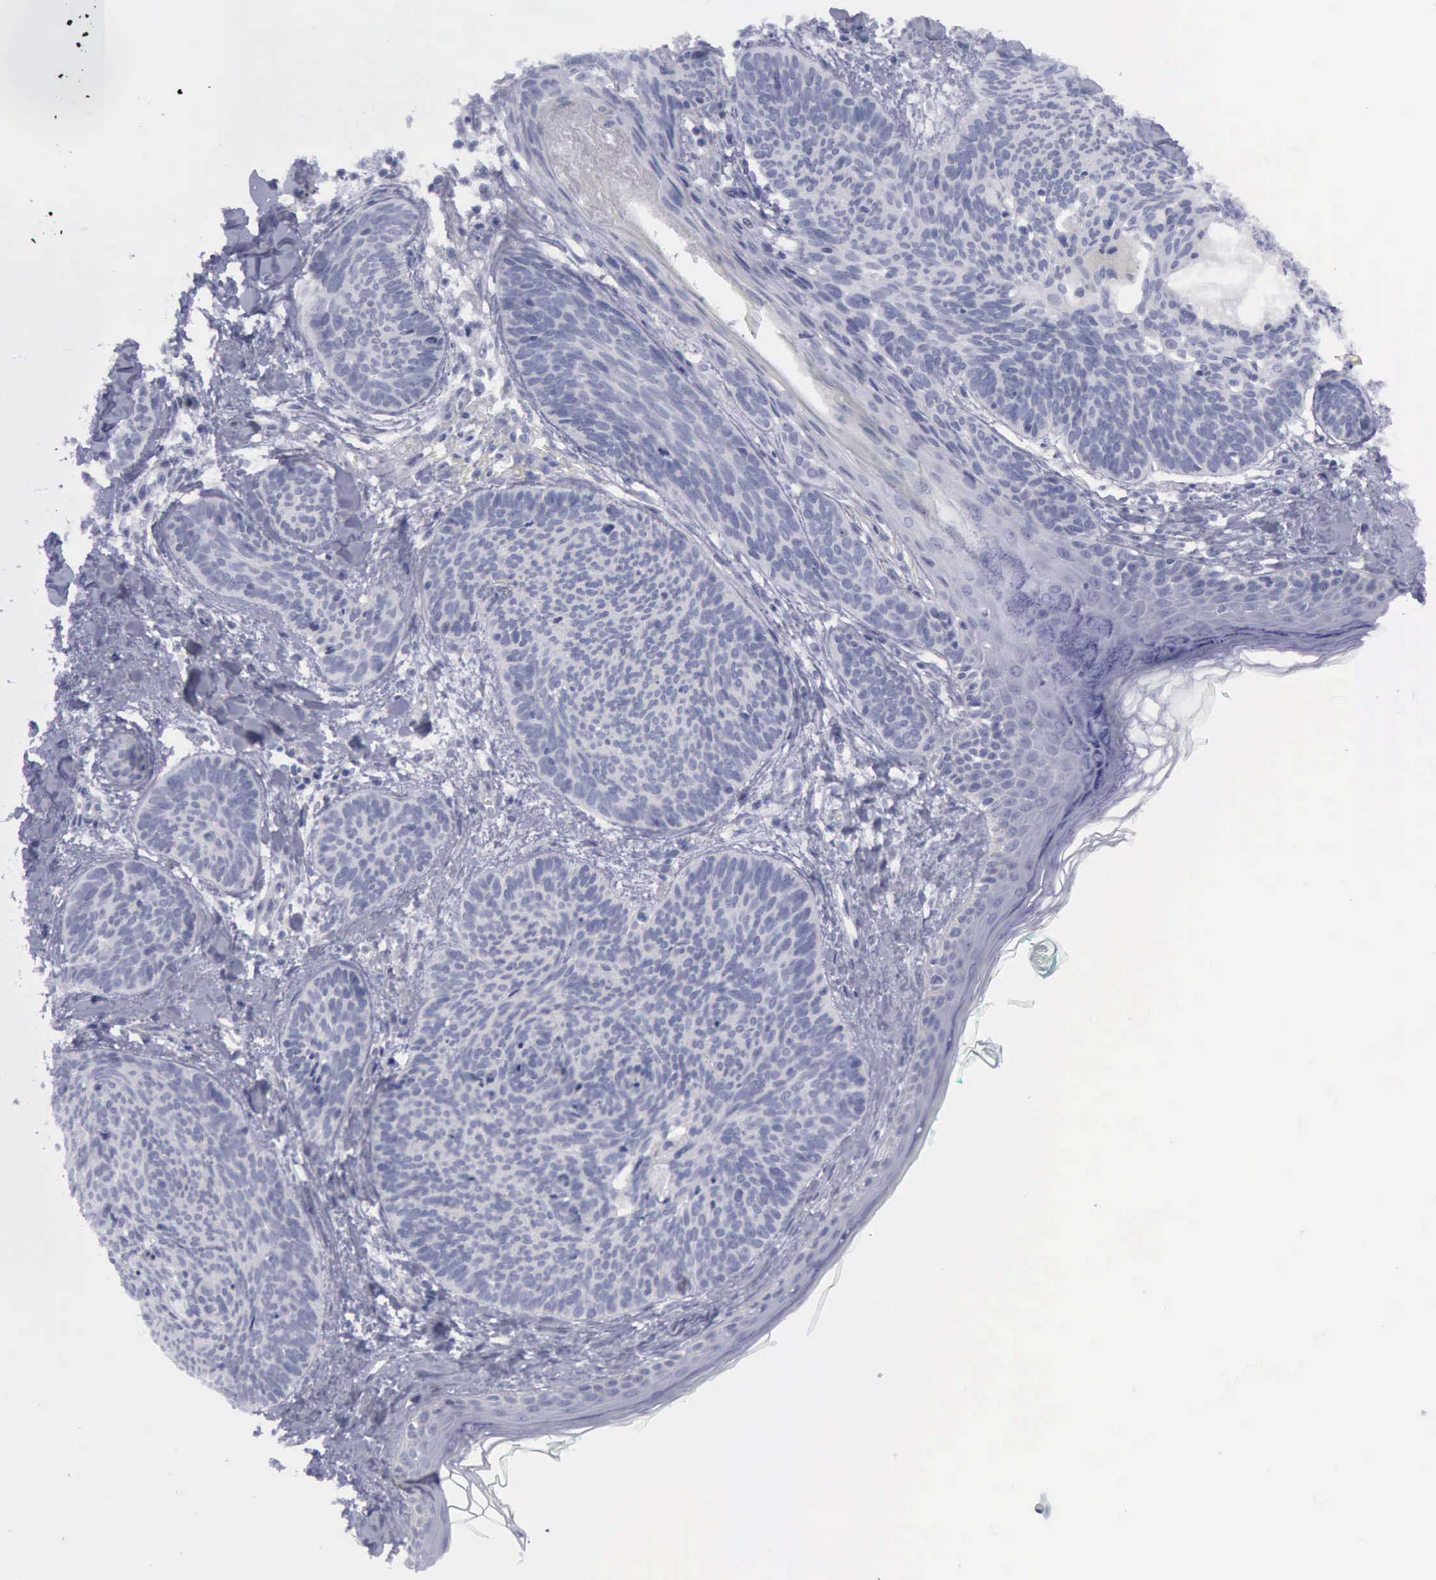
{"staining": {"intensity": "negative", "quantity": "none", "location": "none"}, "tissue": "skin cancer", "cell_type": "Tumor cells", "image_type": "cancer", "snomed": [{"axis": "morphology", "description": "Basal cell carcinoma"}, {"axis": "topography", "description": "Skin"}], "caption": "This is an immunohistochemistry (IHC) histopathology image of skin cancer (basal cell carcinoma). There is no expression in tumor cells.", "gene": "KRT13", "patient": {"sex": "female", "age": 81}}